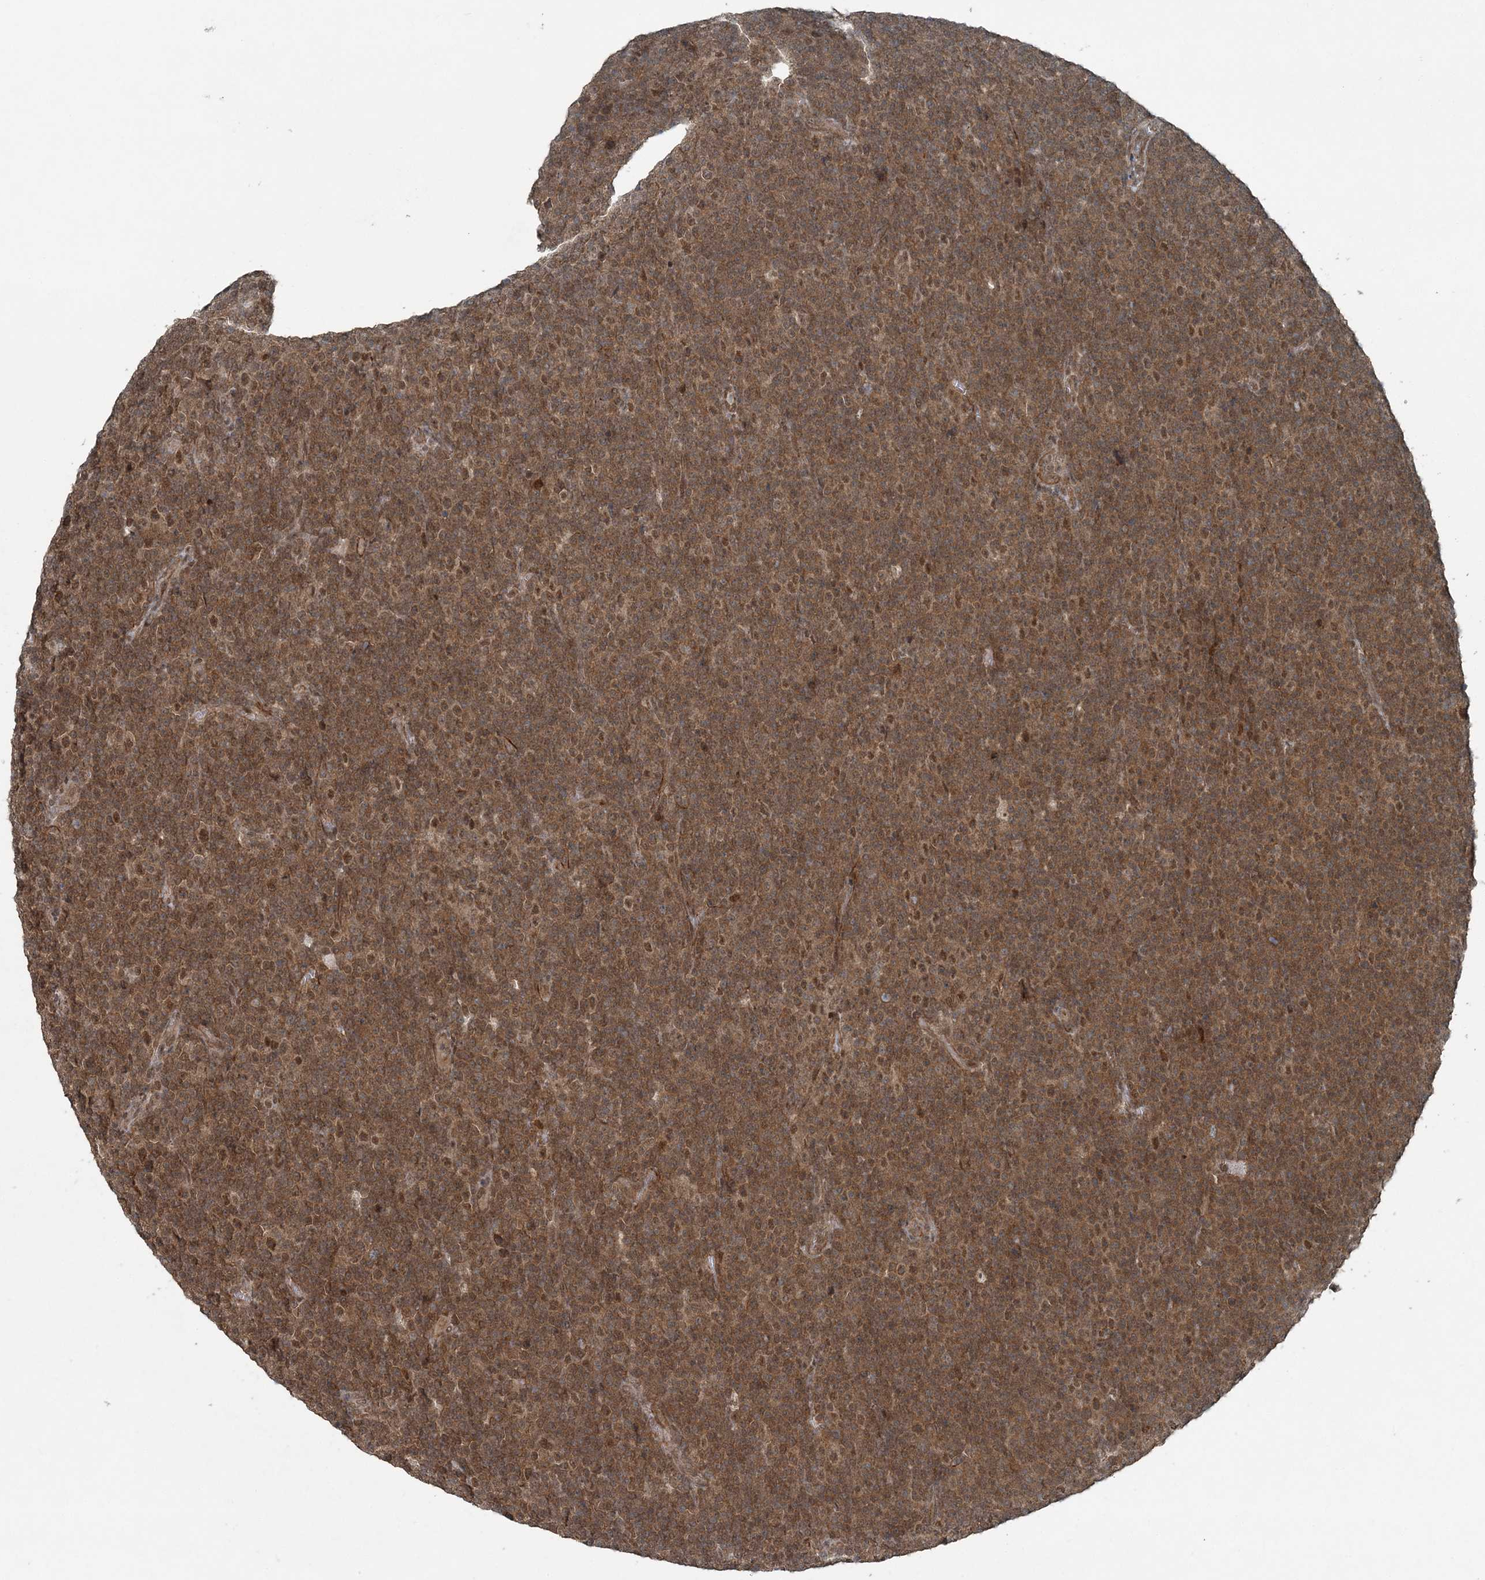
{"staining": {"intensity": "moderate", "quantity": ">75%", "location": "cytoplasmic/membranous,nuclear"}, "tissue": "lymphoma", "cell_type": "Tumor cells", "image_type": "cancer", "snomed": [{"axis": "morphology", "description": "Malignant lymphoma, non-Hodgkin's type, Low grade"}, {"axis": "topography", "description": "Lymph node"}], "caption": "This photomicrograph demonstrates IHC staining of lymphoma, with medium moderate cytoplasmic/membranous and nuclear expression in approximately >75% of tumor cells.", "gene": "COPS7B", "patient": {"sex": "female", "age": 67}}